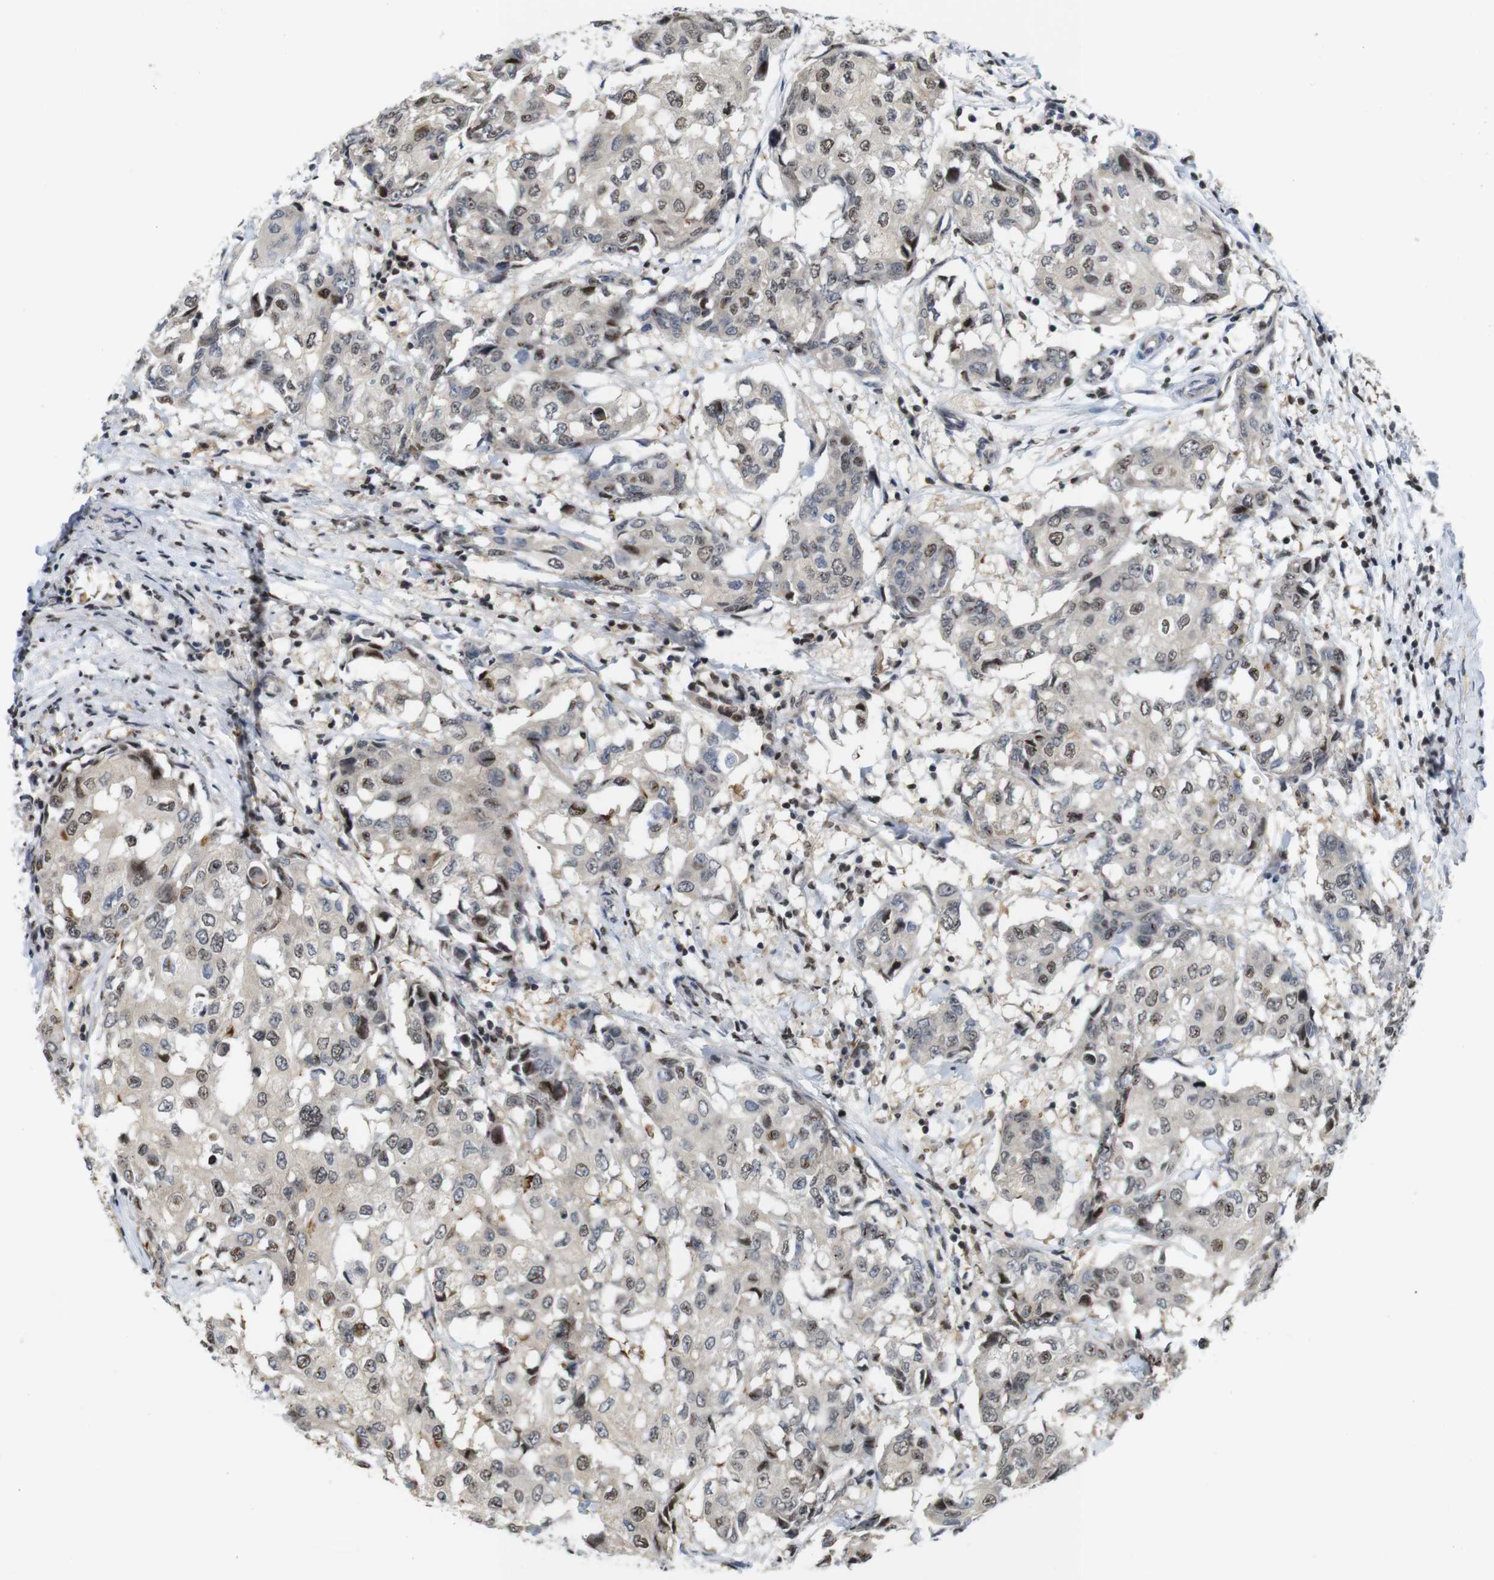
{"staining": {"intensity": "moderate", "quantity": "<25%", "location": "nuclear"}, "tissue": "breast cancer", "cell_type": "Tumor cells", "image_type": "cancer", "snomed": [{"axis": "morphology", "description": "Duct carcinoma"}, {"axis": "topography", "description": "Breast"}], "caption": "High-magnification brightfield microscopy of breast cancer stained with DAB (brown) and counterstained with hematoxylin (blue). tumor cells exhibit moderate nuclear staining is seen in about<25% of cells.", "gene": "MBD1", "patient": {"sex": "female", "age": 27}}